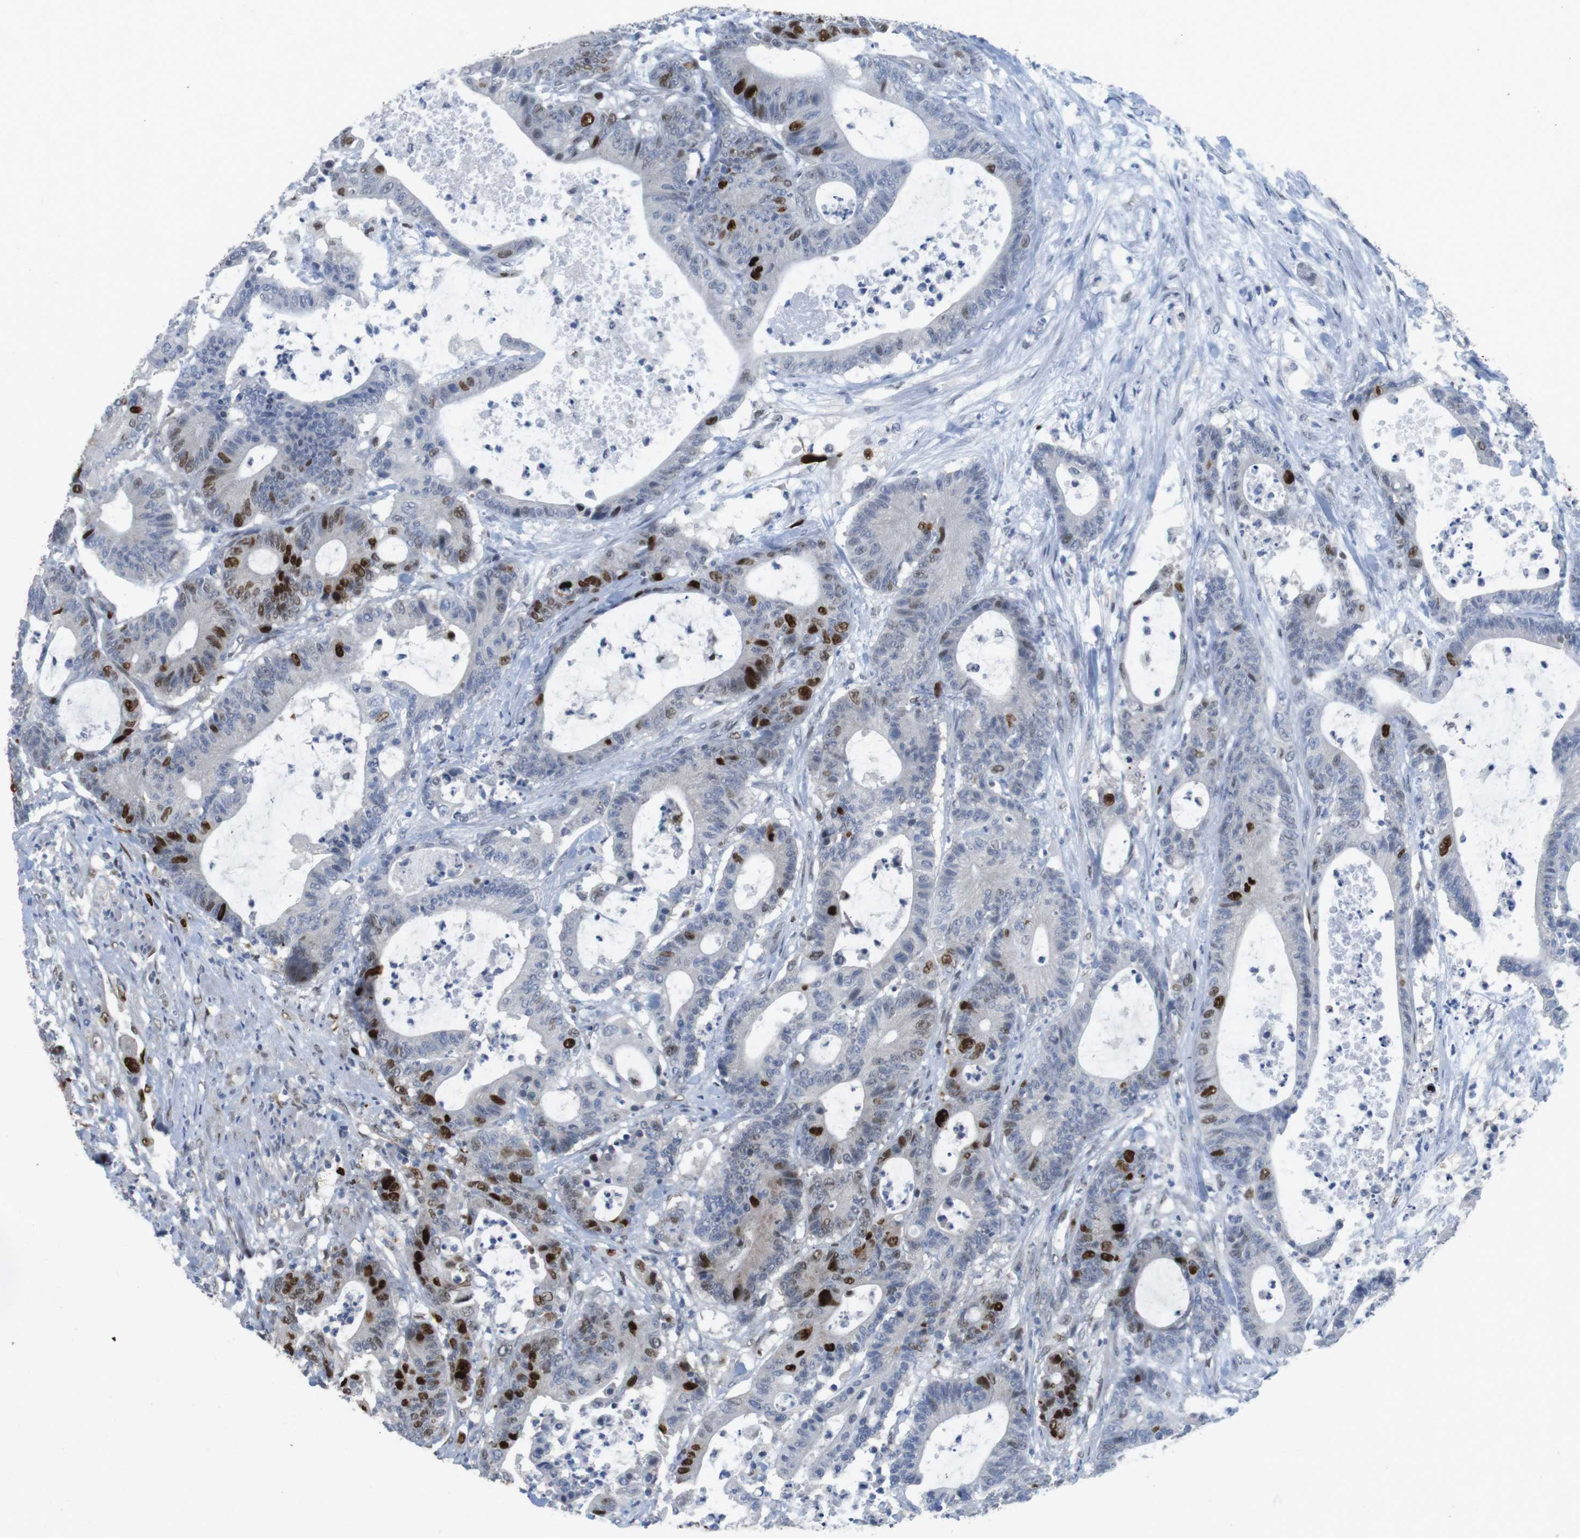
{"staining": {"intensity": "strong", "quantity": "<25%", "location": "nuclear"}, "tissue": "colorectal cancer", "cell_type": "Tumor cells", "image_type": "cancer", "snomed": [{"axis": "morphology", "description": "Adenocarcinoma, NOS"}, {"axis": "topography", "description": "Colon"}], "caption": "Tumor cells demonstrate strong nuclear expression in about <25% of cells in colorectal cancer (adenocarcinoma).", "gene": "KPNA2", "patient": {"sex": "female", "age": 84}}